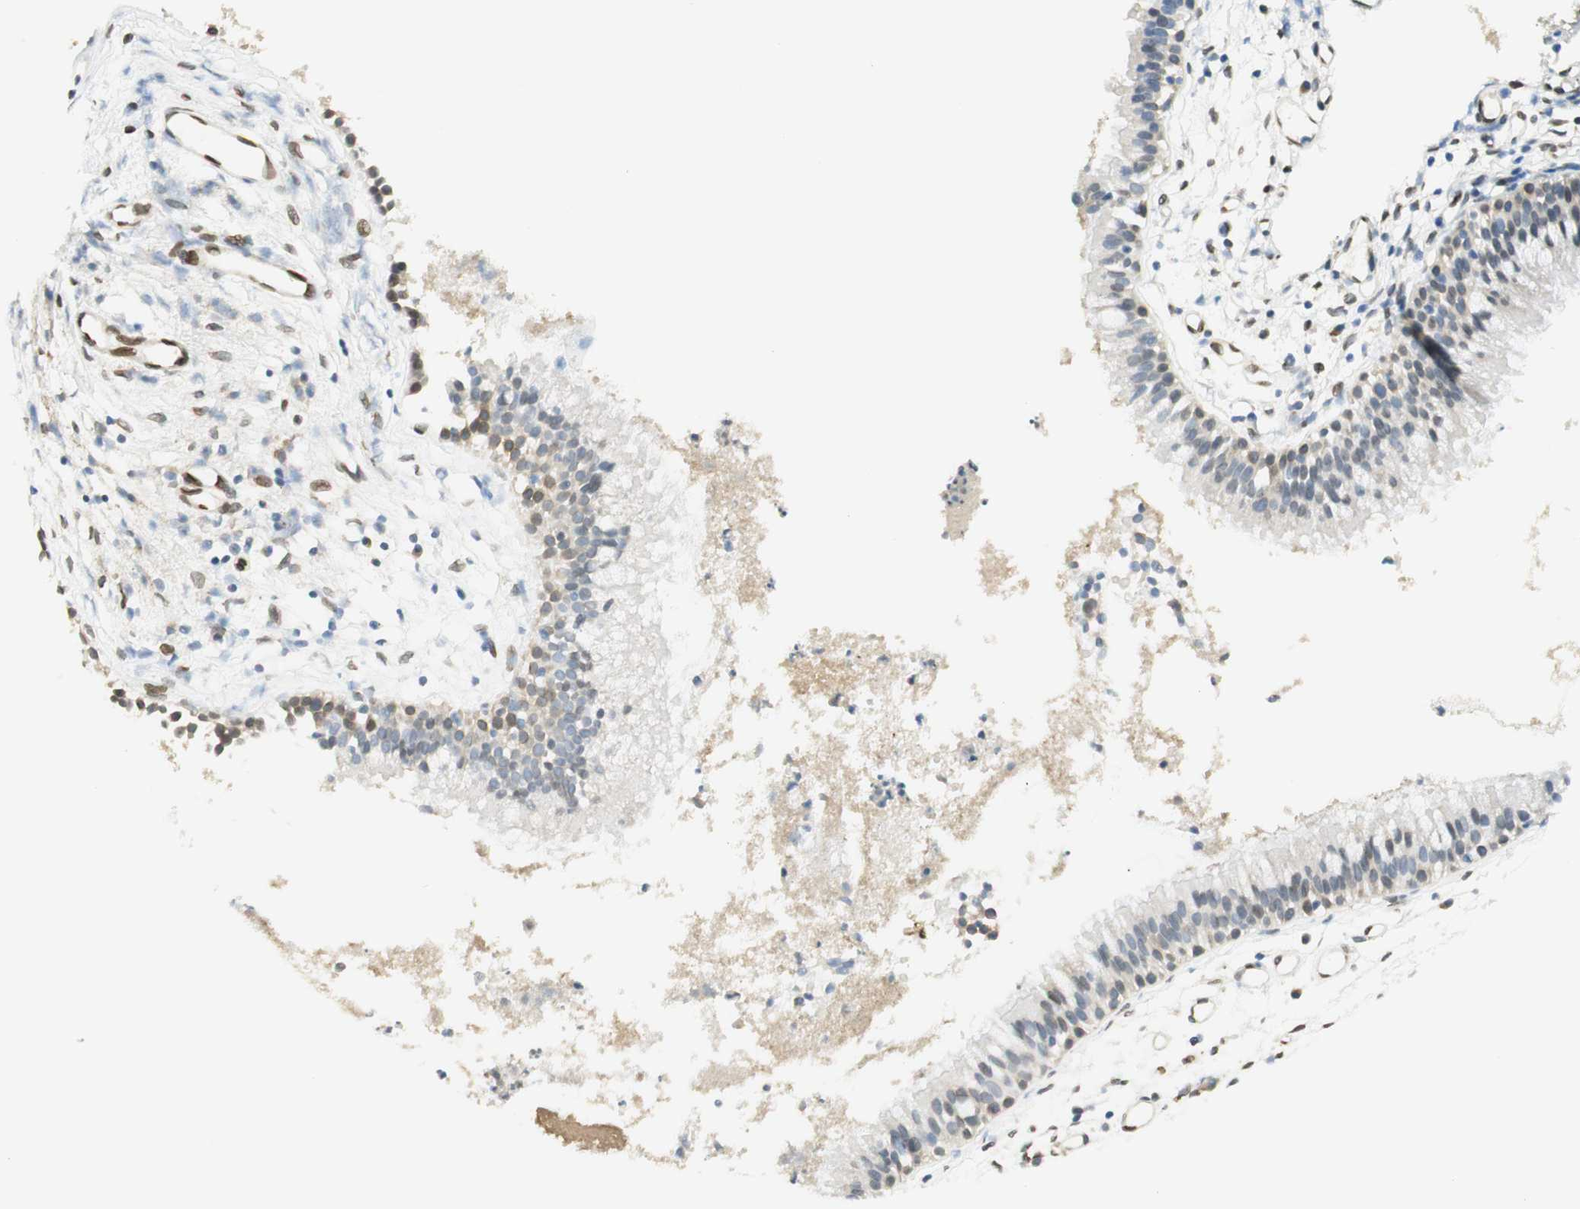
{"staining": {"intensity": "moderate", "quantity": "25%-75%", "location": "nuclear"}, "tissue": "nasopharynx", "cell_type": "Respiratory epithelial cells", "image_type": "normal", "snomed": [{"axis": "morphology", "description": "Normal tissue, NOS"}, {"axis": "topography", "description": "Nasopharynx"}], "caption": "Protein staining reveals moderate nuclear staining in about 25%-75% of respiratory epithelial cells in benign nasopharynx. The staining was performed using DAB (3,3'-diaminobenzidine) to visualize the protein expression in brown, while the nuclei were stained in blue with hematoxylin (Magnification: 20x).", "gene": "TMEM260", "patient": {"sex": "male", "age": 21}}